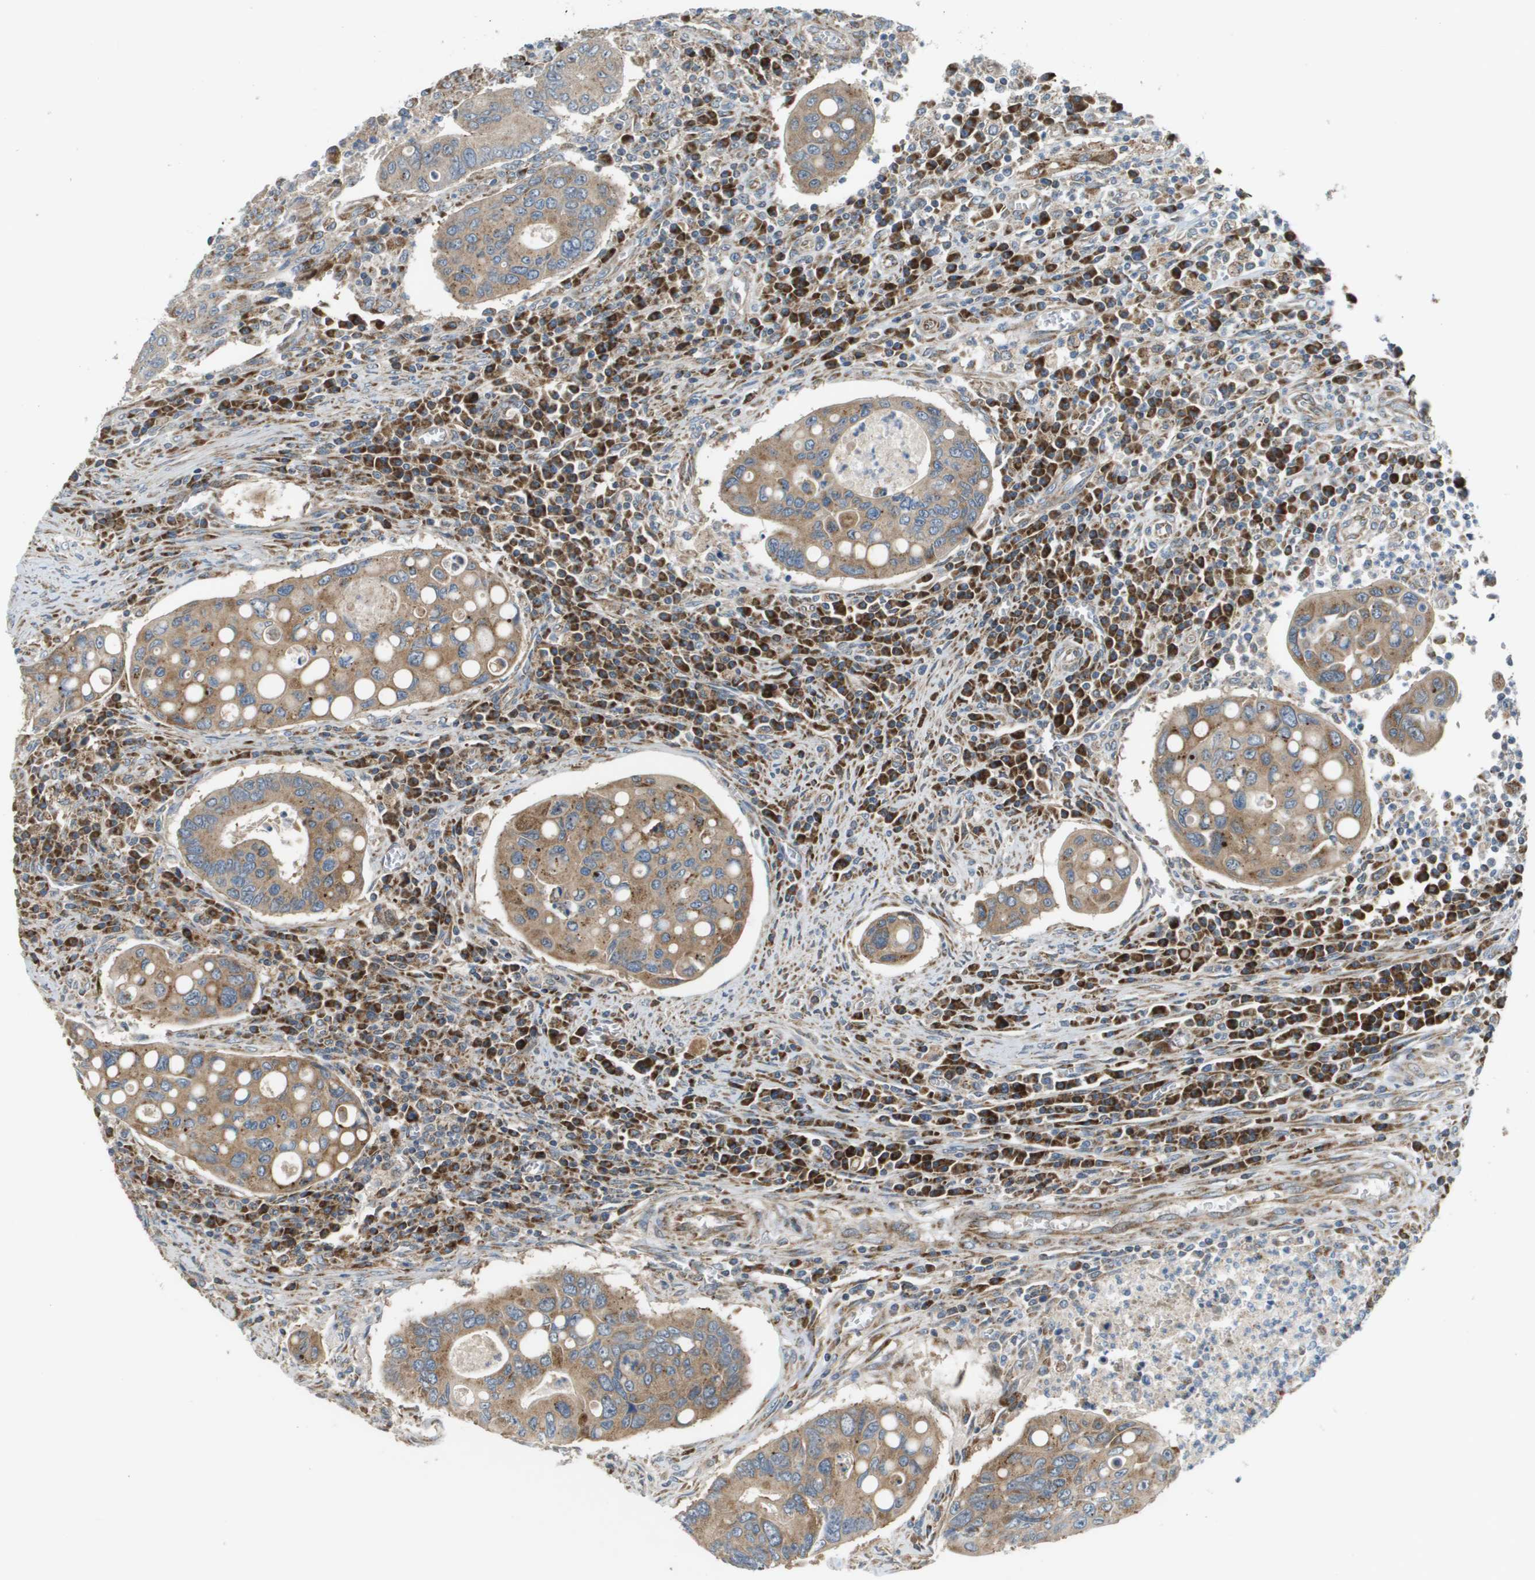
{"staining": {"intensity": "moderate", "quantity": ">75%", "location": "cytoplasmic/membranous"}, "tissue": "colorectal cancer", "cell_type": "Tumor cells", "image_type": "cancer", "snomed": [{"axis": "morphology", "description": "Inflammation, NOS"}, {"axis": "morphology", "description": "Adenocarcinoma, NOS"}, {"axis": "topography", "description": "Colon"}], "caption": "Immunohistochemical staining of human colorectal cancer displays medium levels of moderate cytoplasmic/membranous staining in approximately >75% of tumor cells.", "gene": "NRK", "patient": {"sex": "male", "age": 72}}